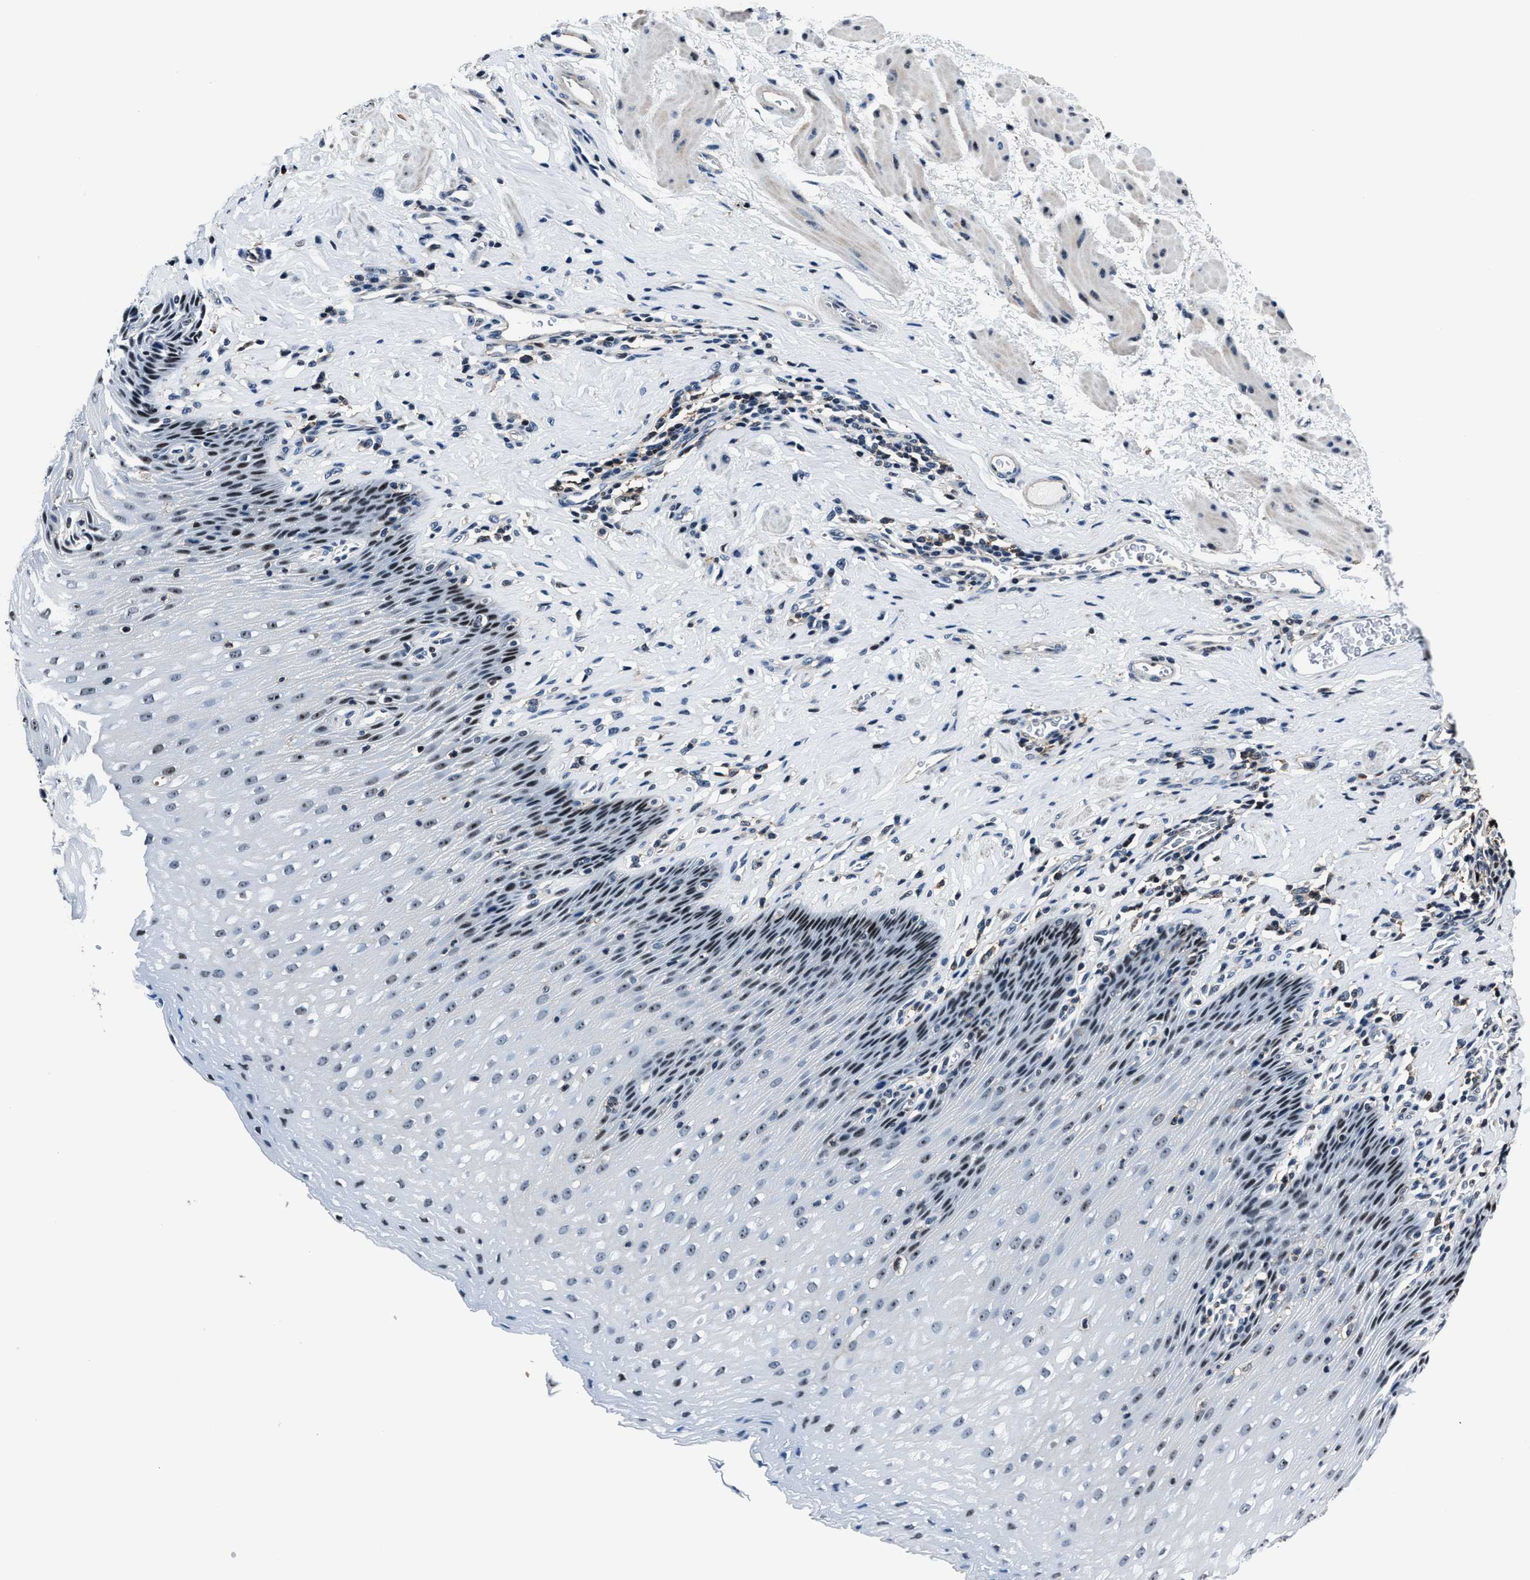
{"staining": {"intensity": "moderate", "quantity": "<25%", "location": "nuclear"}, "tissue": "esophagus", "cell_type": "Squamous epithelial cells", "image_type": "normal", "snomed": [{"axis": "morphology", "description": "Normal tissue, NOS"}, {"axis": "topography", "description": "Esophagus"}], "caption": "The image shows immunohistochemical staining of normal esophagus. There is moderate nuclear expression is identified in about <25% of squamous epithelial cells.", "gene": "PPIE", "patient": {"sex": "female", "age": 61}}